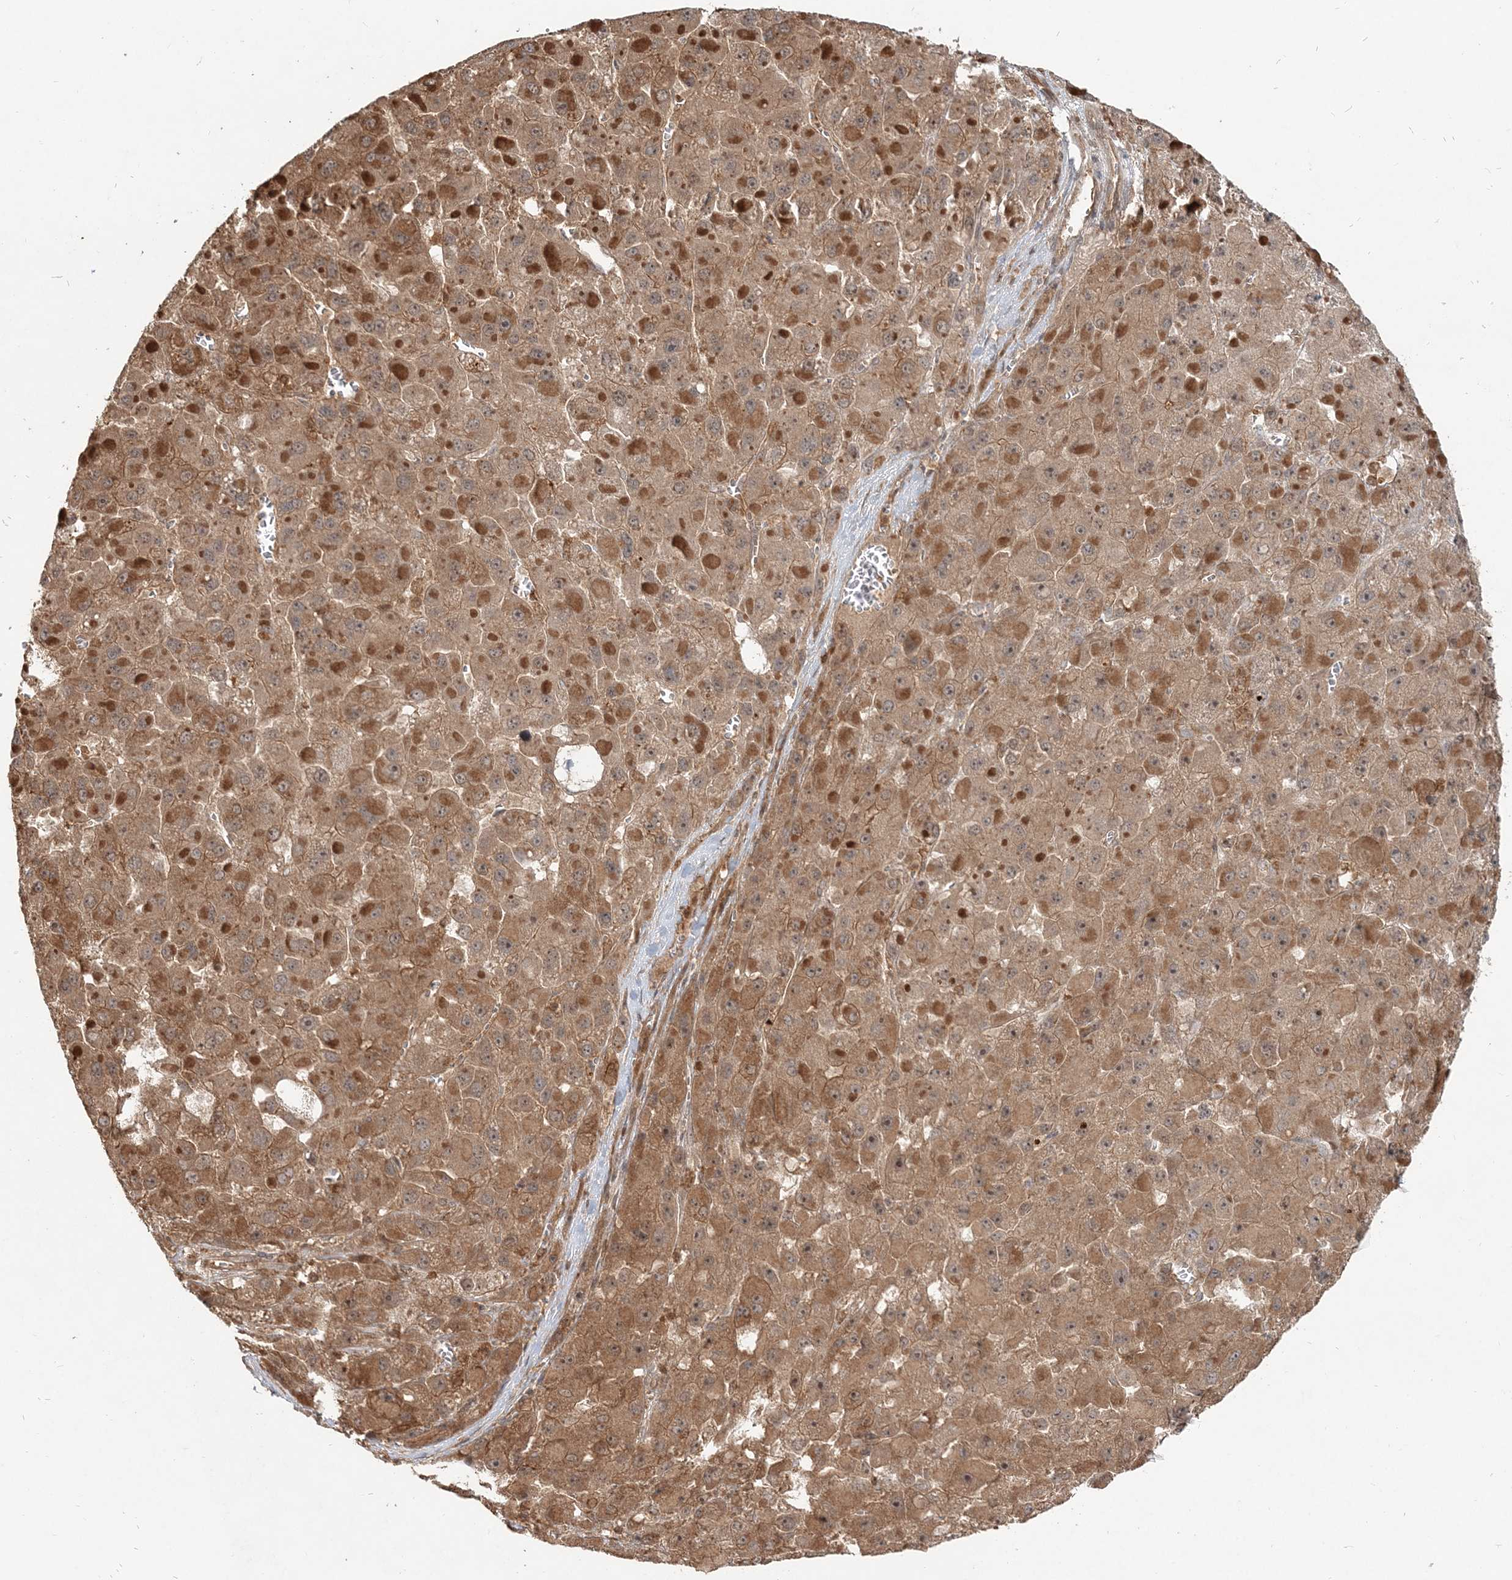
{"staining": {"intensity": "moderate", "quantity": ">75%", "location": "cytoplasmic/membranous"}, "tissue": "liver cancer", "cell_type": "Tumor cells", "image_type": "cancer", "snomed": [{"axis": "morphology", "description": "Carcinoma, Hepatocellular, NOS"}, {"axis": "topography", "description": "Liver"}], "caption": "High-magnification brightfield microscopy of liver cancer stained with DAB (brown) and counterstained with hematoxylin (blue). tumor cells exhibit moderate cytoplasmic/membranous expression is seen in approximately>75% of cells. The protein of interest is shown in brown color, while the nuclei are stained blue.", "gene": "CAB39", "patient": {"sex": "female", "age": 73}}